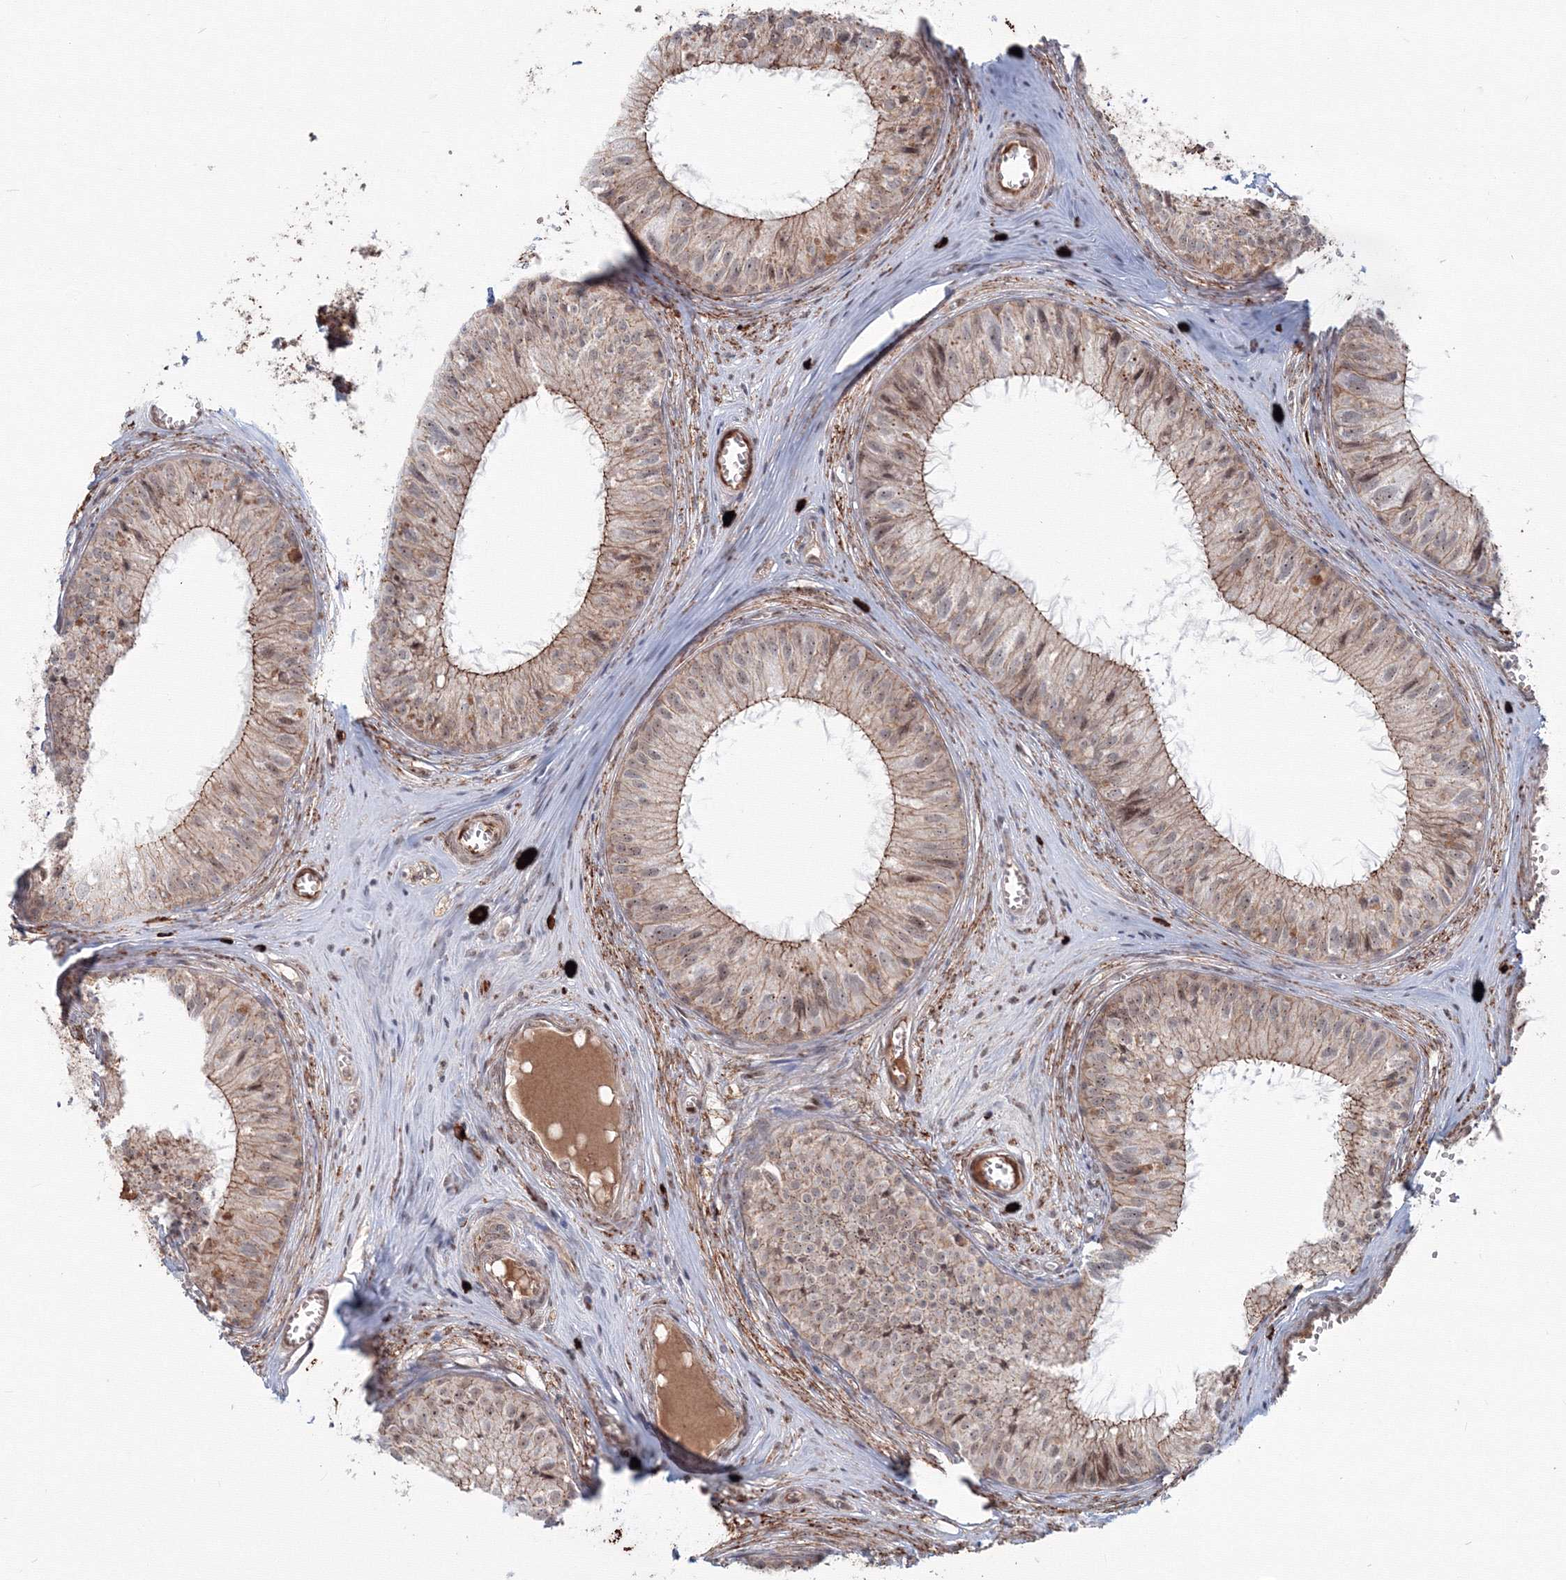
{"staining": {"intensity": "moderate", "quantity": ">75%", "location": "cytoplasmic/membranous,nuclear"}, "tissue": "epididymis", "cell_type": "Glandular cells", "image_type": "normal", "snomed": [{"axis": "morphology", "description": "Normal tissue, NOS"}, {"axis": "topography", "description": "Epididymis"}], "caption": "Immunohistochemistry image of benign epididymis: epididymis stained using IHC demonstrates medium levels of moderate protein expression localized specifically in the cytoplasmic/membranous,nuclear of glandular cells, appearing as a cytoplasmic/membranous,nuclear brown color.", "gene": "SH3PXD2A", "patient": {"sex": "male", "age": 36}}